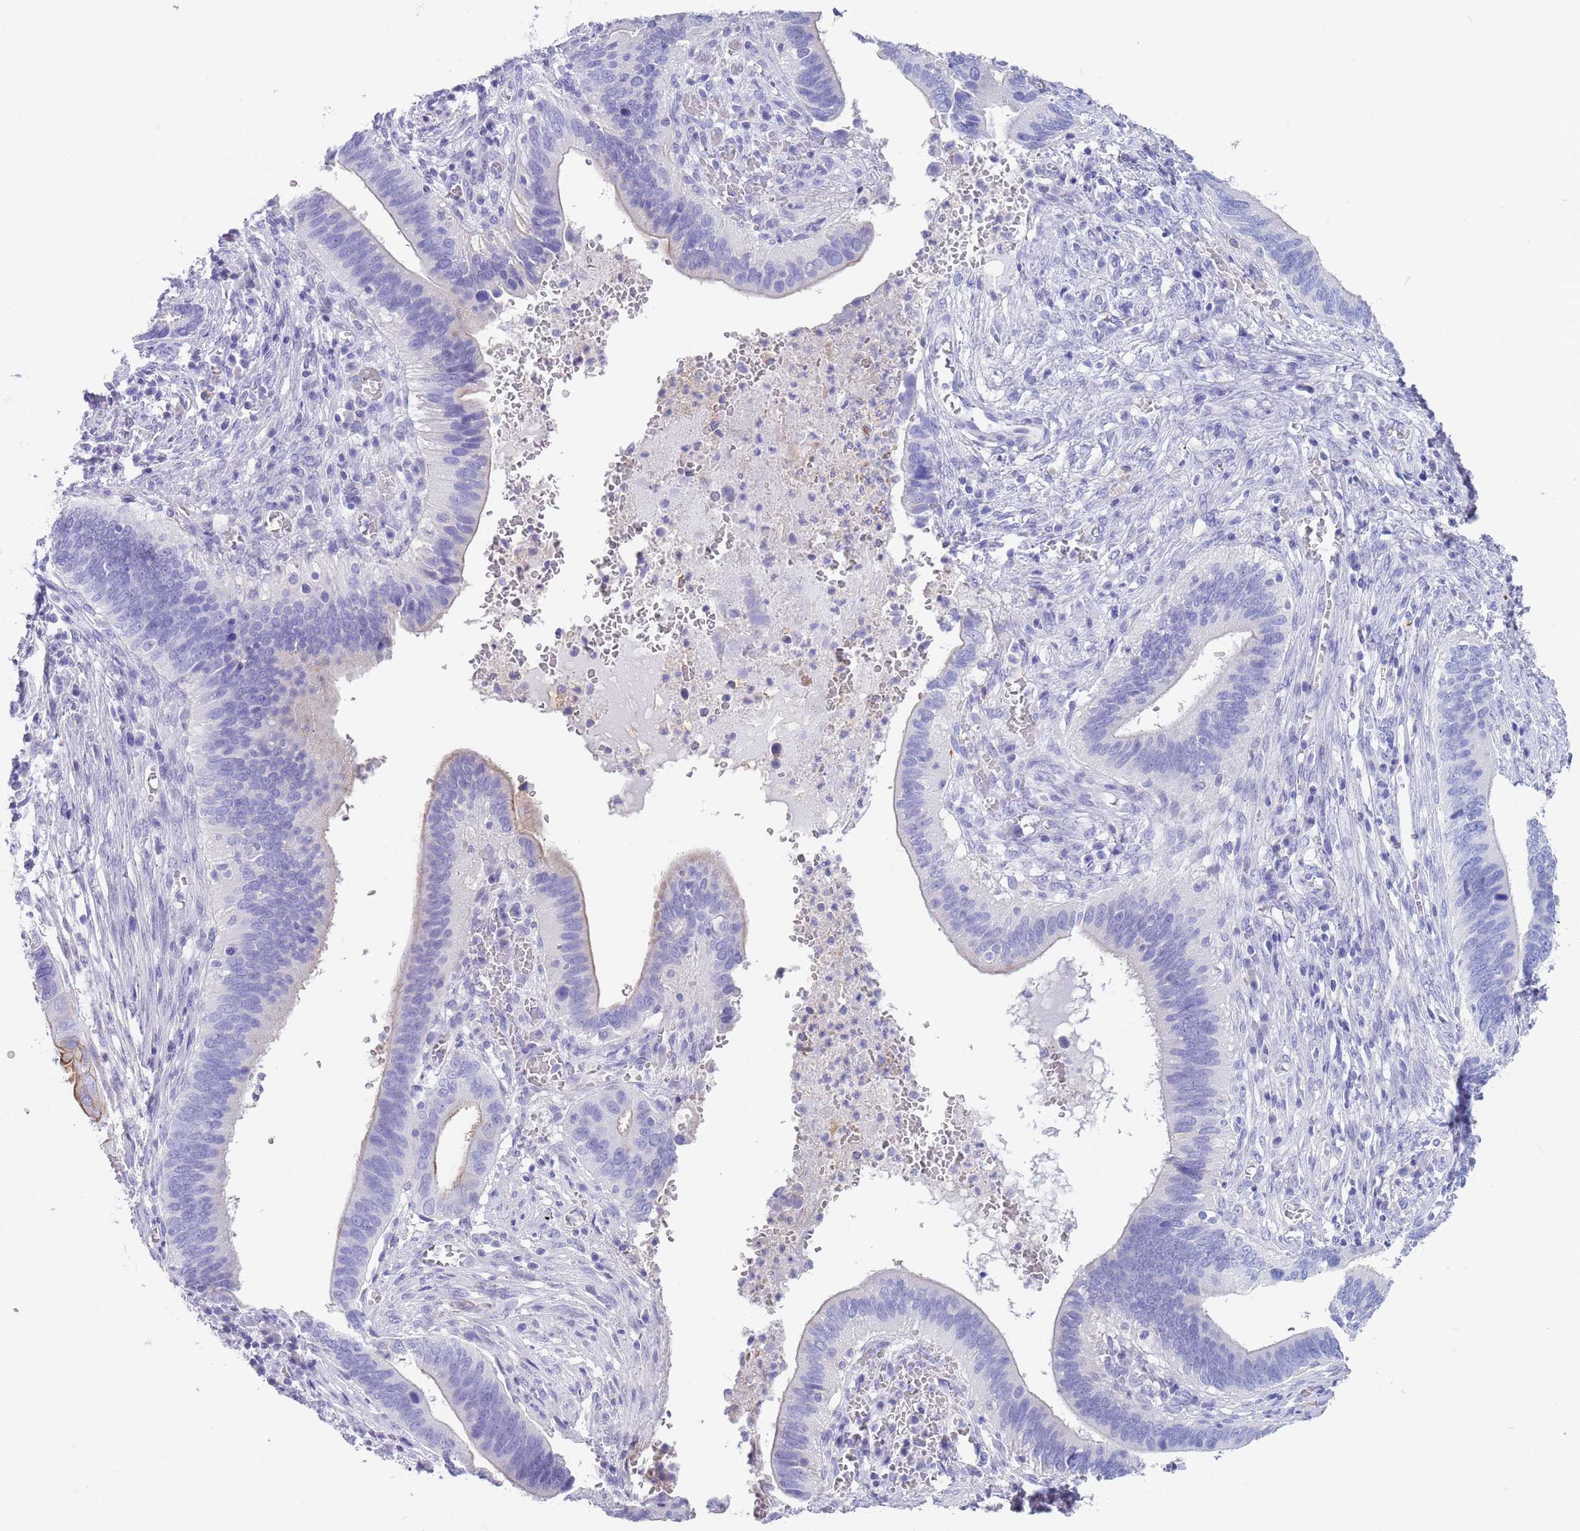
{"staining": {"intensity": "weak", "quantity": "<25%", "location": "cytoplasmic/membranous"}, "tissue": "cervical cancer", "cell_type": "Tumor cells", "image_type": "cancer", "snomed": [{"axis": "morphology", "description": "Adenocarcinoma, NOS"}, {"axis": "topography", "description": "Cervix"}], "caption": "IHC of human cervical cancer exhibits no expression in tumor cells.", "gene": "CPXM2", "patient": {"sex": "female", "age": 42}}